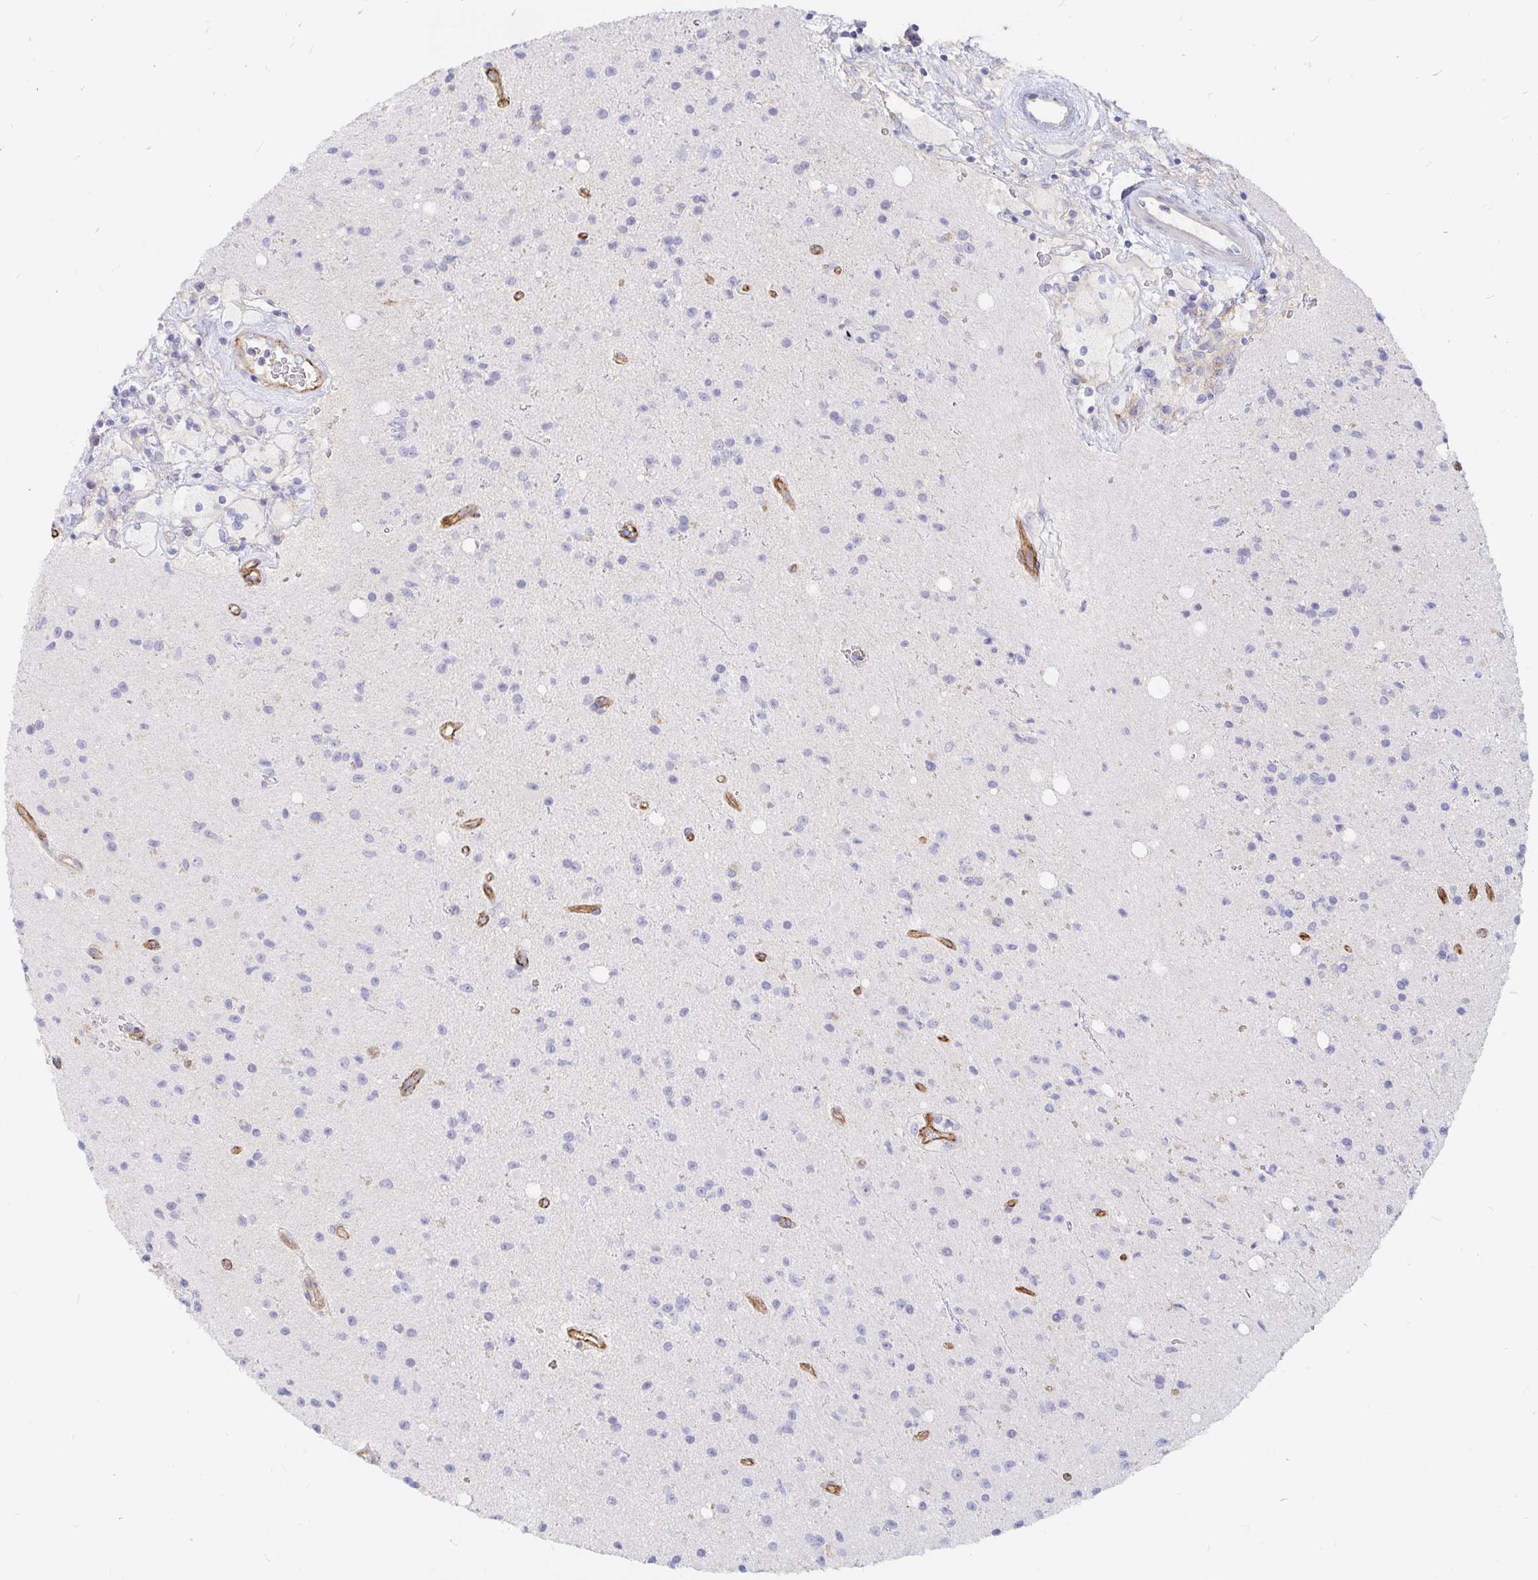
{"staining": {"intensity": "negative", "quantity": "none", "location": "none"}, "tissue": "glioma", "cell_type": "Tumor cells", "image_type": "cancer", "snomed": [{"axis": "morphology", "description": "Glioma, malignant, High grade"}, {"axis": "topography", "description": "Brain"}], "caption": "An immunohistochemistry (IHC) micrograph of glioma is shown. There is no staining in tumor cells of glioma.", "gene": "KCTD19", "patient": {"sex": "male", "age": 36}}